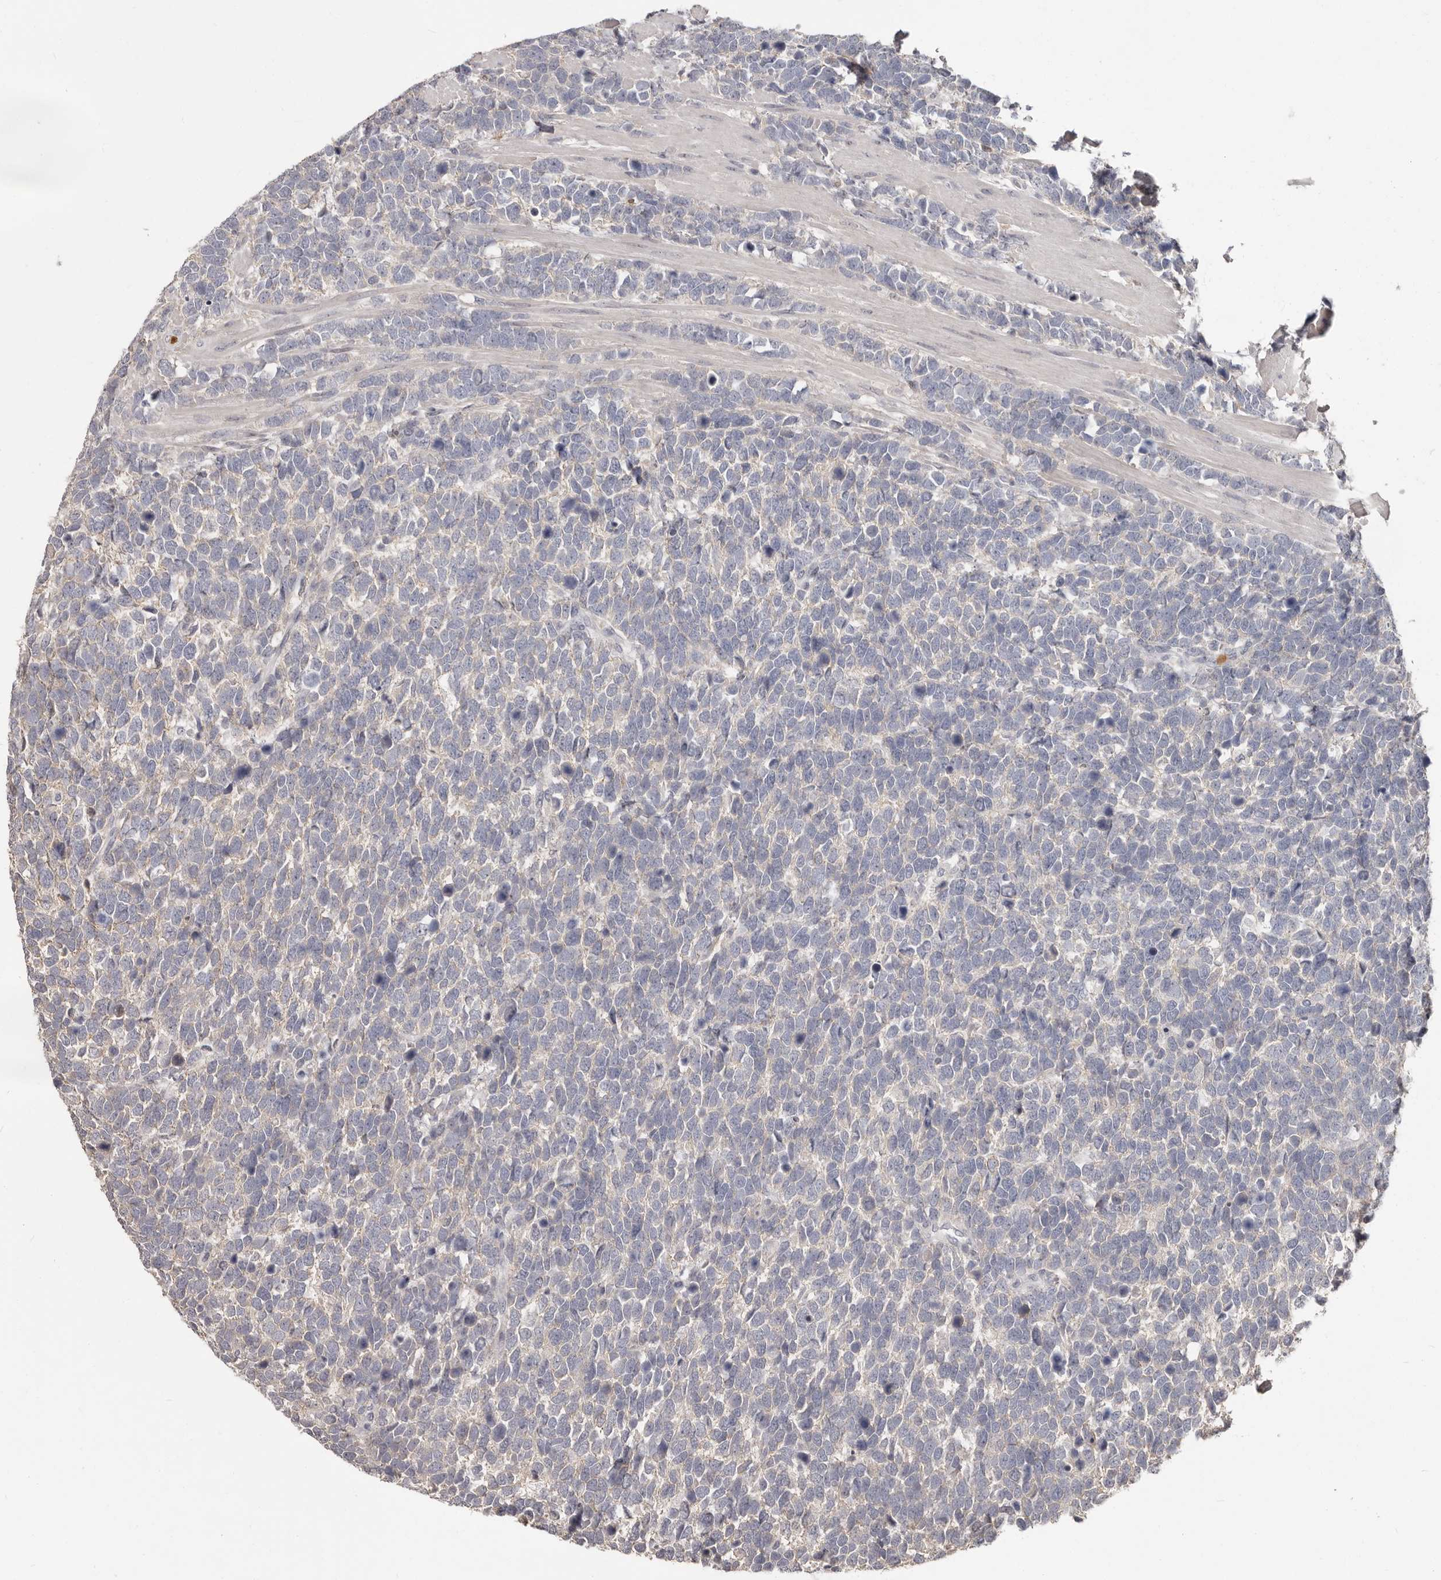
{"staining": {"intensity": "negative", "quantity": "none", "location": "none"}, "tissue": "urothelial cancer", "cell_type": "Tumor cells", "image_type": "cancer", "snomed": [{"axis": "morphology", "description": "Urothelial carcinoma, High grade"}, {"axis": "topography", "description": "Urinary bladder"}], "caption": "A histopathology image of urothelial cancer stained for a protein displays no brown staining in tumor cells. (Stains: DAB (3,3'-diaminobenzidine) immunohistochemistry (IHC) with hematoxylin counter stain, Microscopy: brightfield microscopy at high magnification).", "gene": "GPR157", "patient": {"sex": "female", "age": 82}}